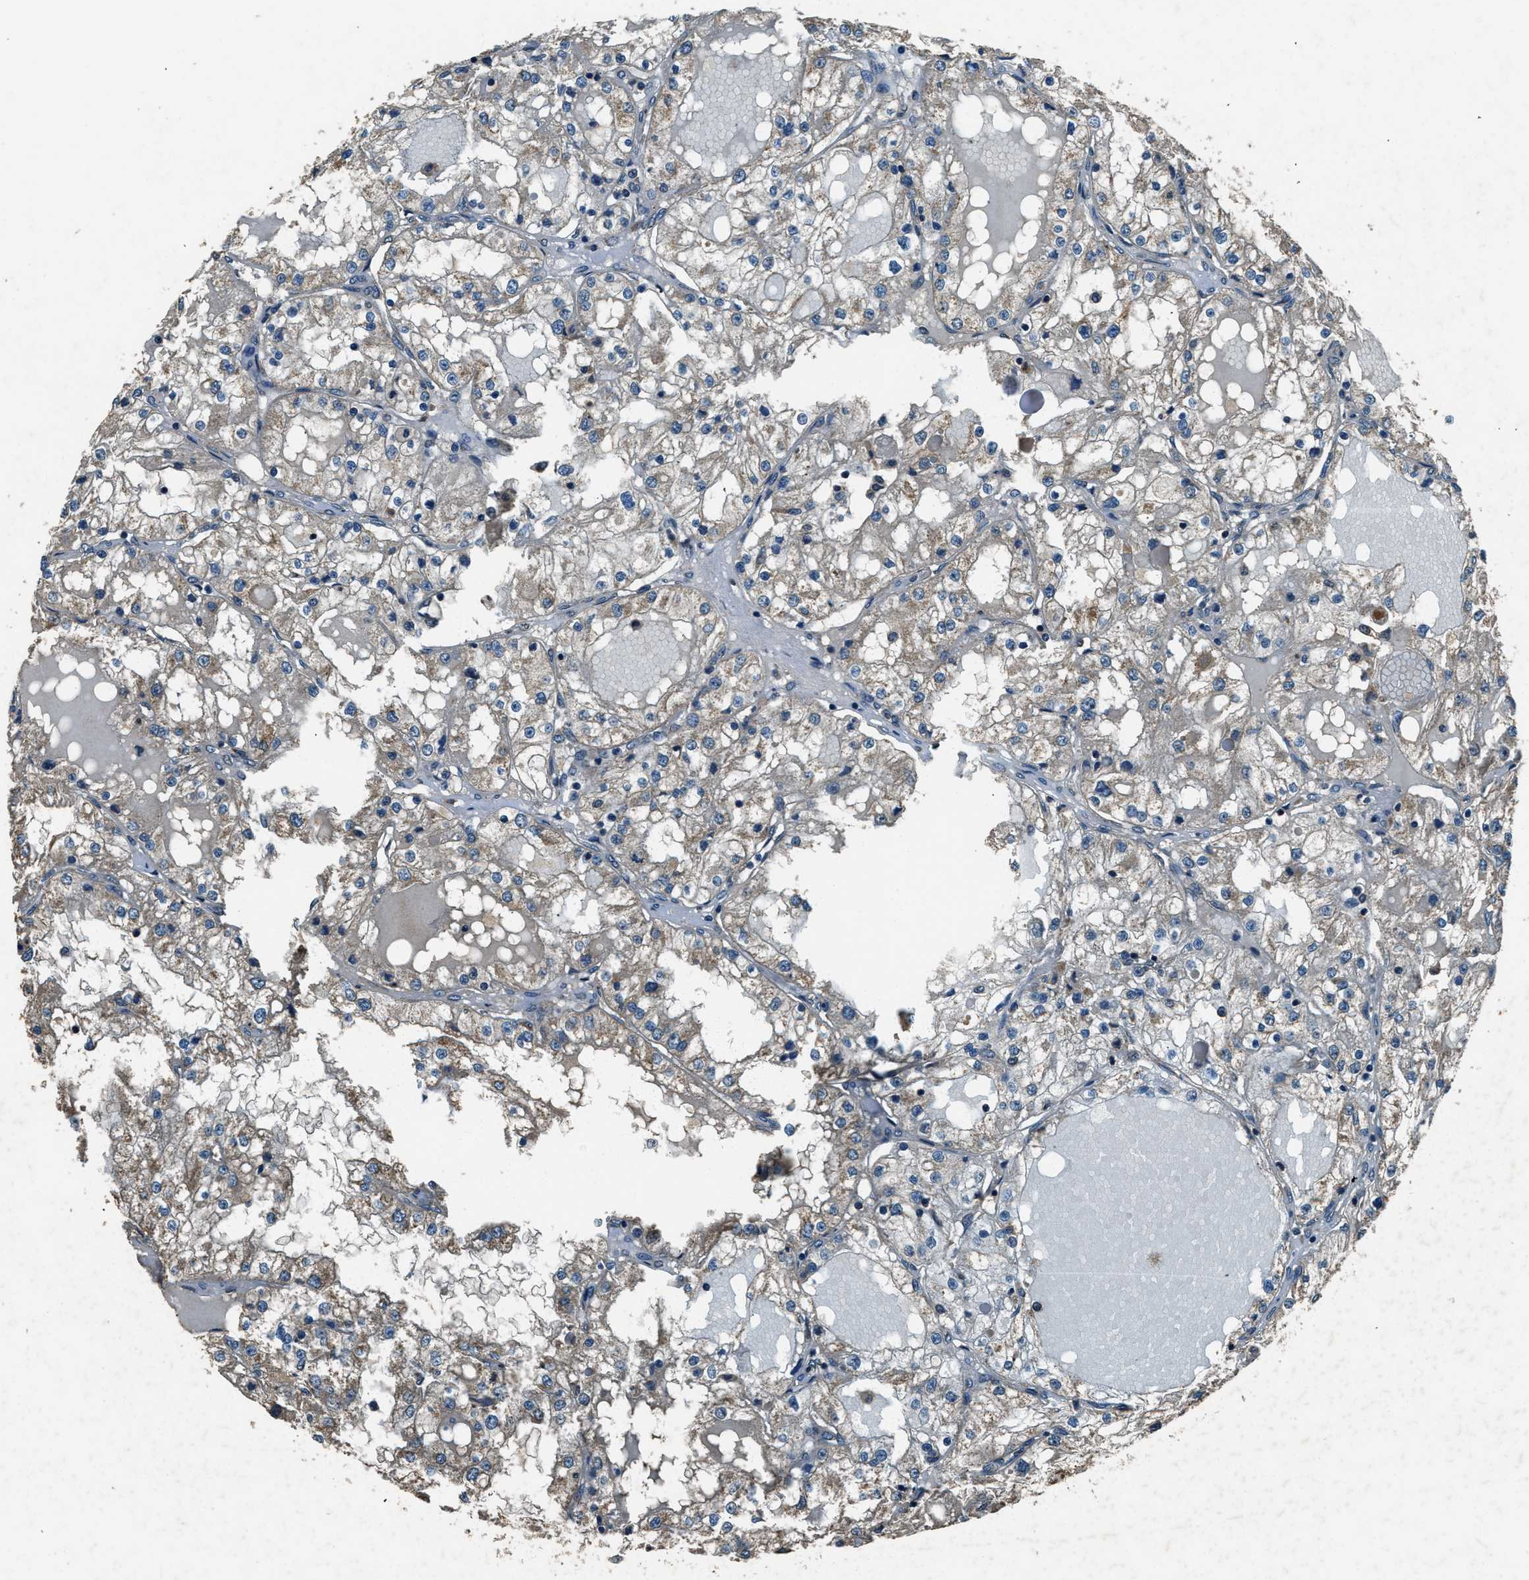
{"staining": {"intensity": "weak", "quantity": "<25%", "location": "cytoplasmic/membranous"}, "tissue": "renal cancer", "cell_type": "Tumor cells", "image_type": "cancer", "snomed": [{"axis": "morphology", "description": "Adenocarcinoma, NOS"}, {"axis": "topography", "description": "Kidney"}], "caption": "An immunohistochemistry micrograph of renal cancer (adenocarcinoma) is shown. There is no staining in tumor cells of renal cancer (adenocarcinoma). (DAB IHC visualized using brightfield microscopy, high magnification).", "gene": "SALL3", "patient": {"sex": "male", "age": 68}}